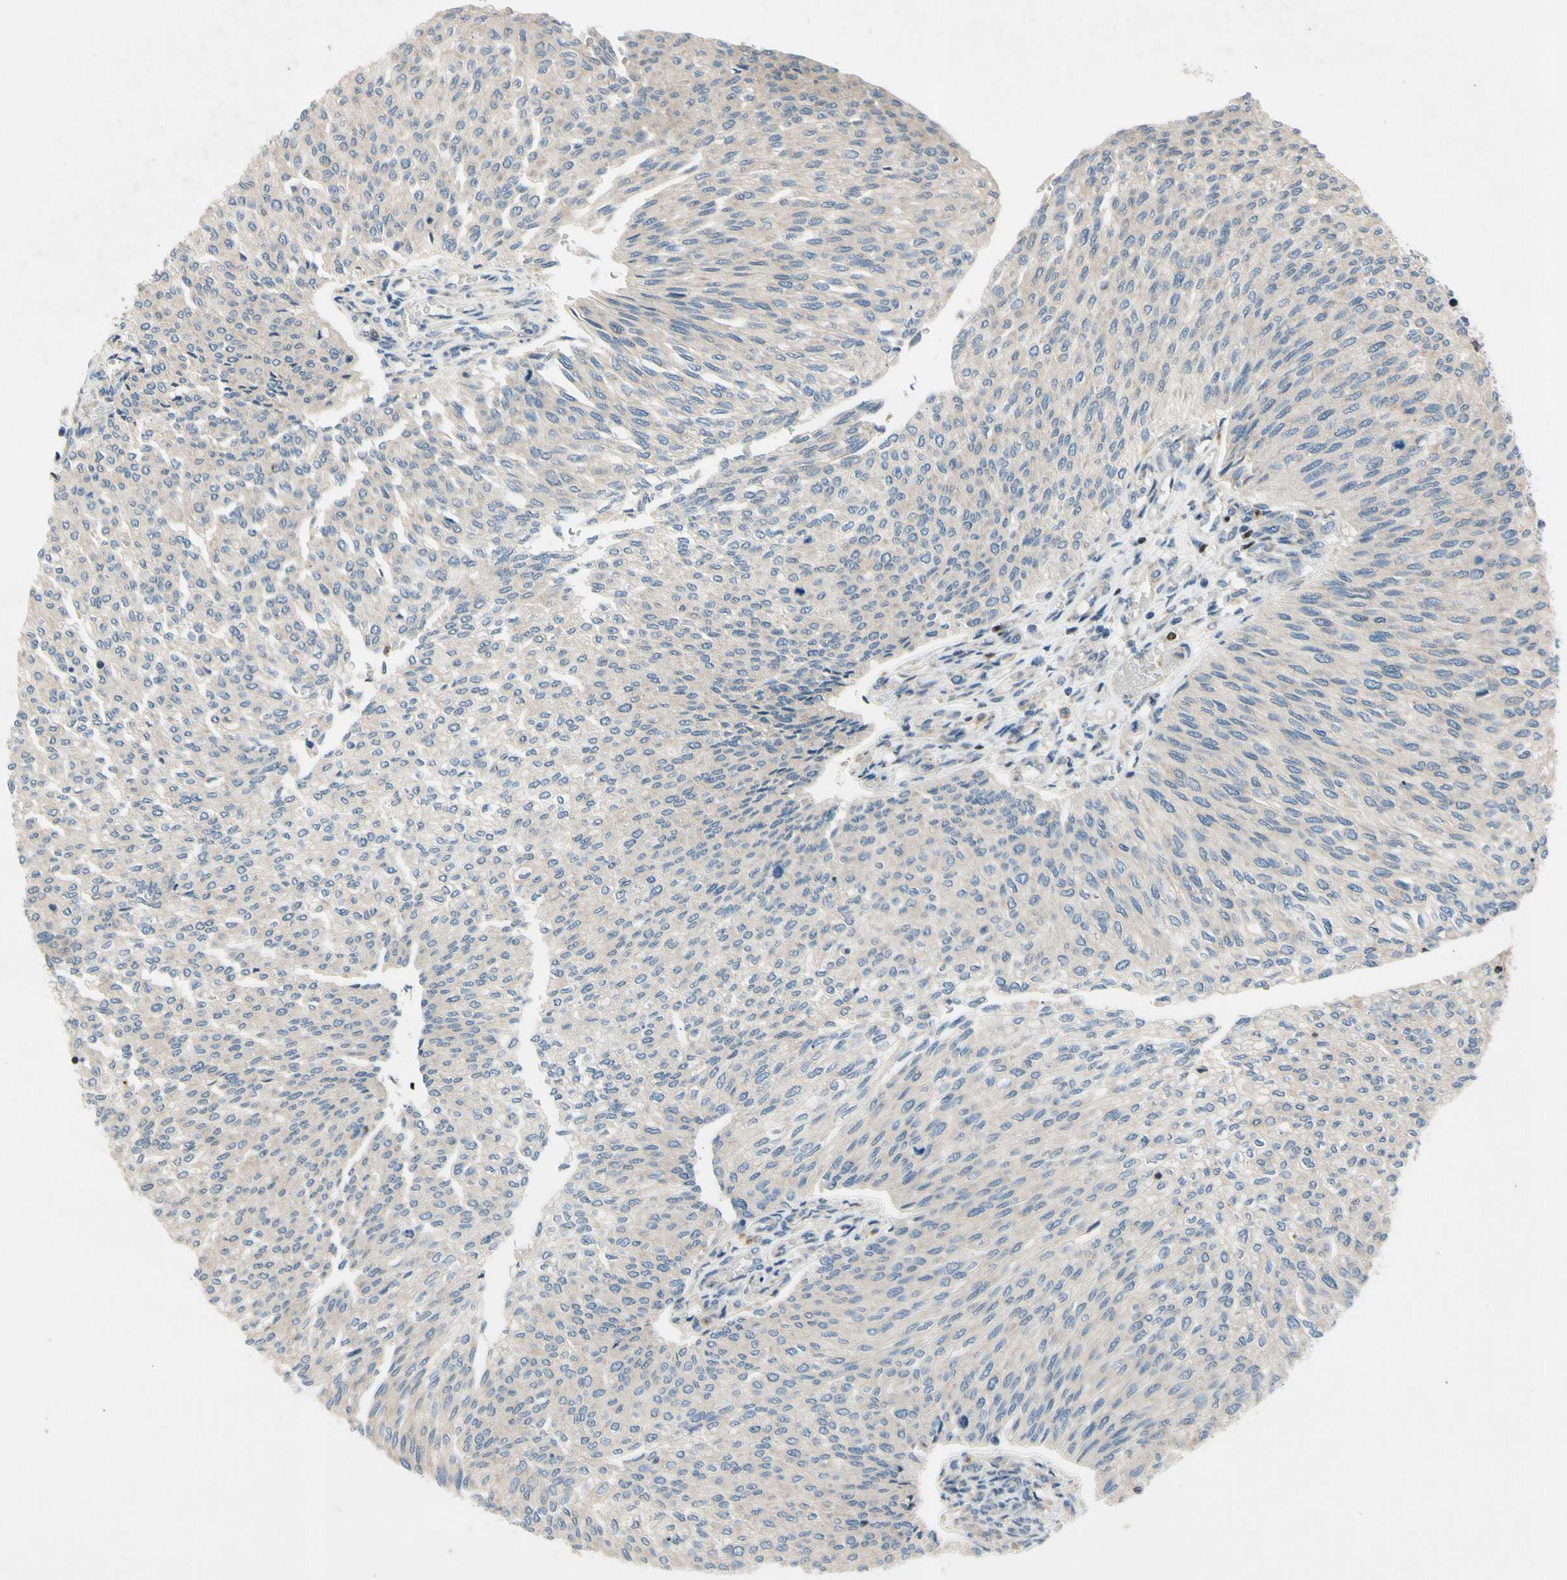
{"staining": {"intensity": "weak", "quantity": ">75%", "location": "cytoplasmic/membranous"}, "tissue": "urothelial cancer", "cell_type": "Tumor cells", "image_type": "cancer", "snomed": [{"axis": "morphology", "description": "Urothelial carcinoma, Low grade"}, {"axis": "topography", "description": "Urinary bladder"}], "caption": "A brown stain highlights weak cytoplasmic/membranous staining of a protein in human low-grade urothelial carcinoma tumor cells.", "gene": "TBX21", "patient": {"sex": "female", "age": 79}}